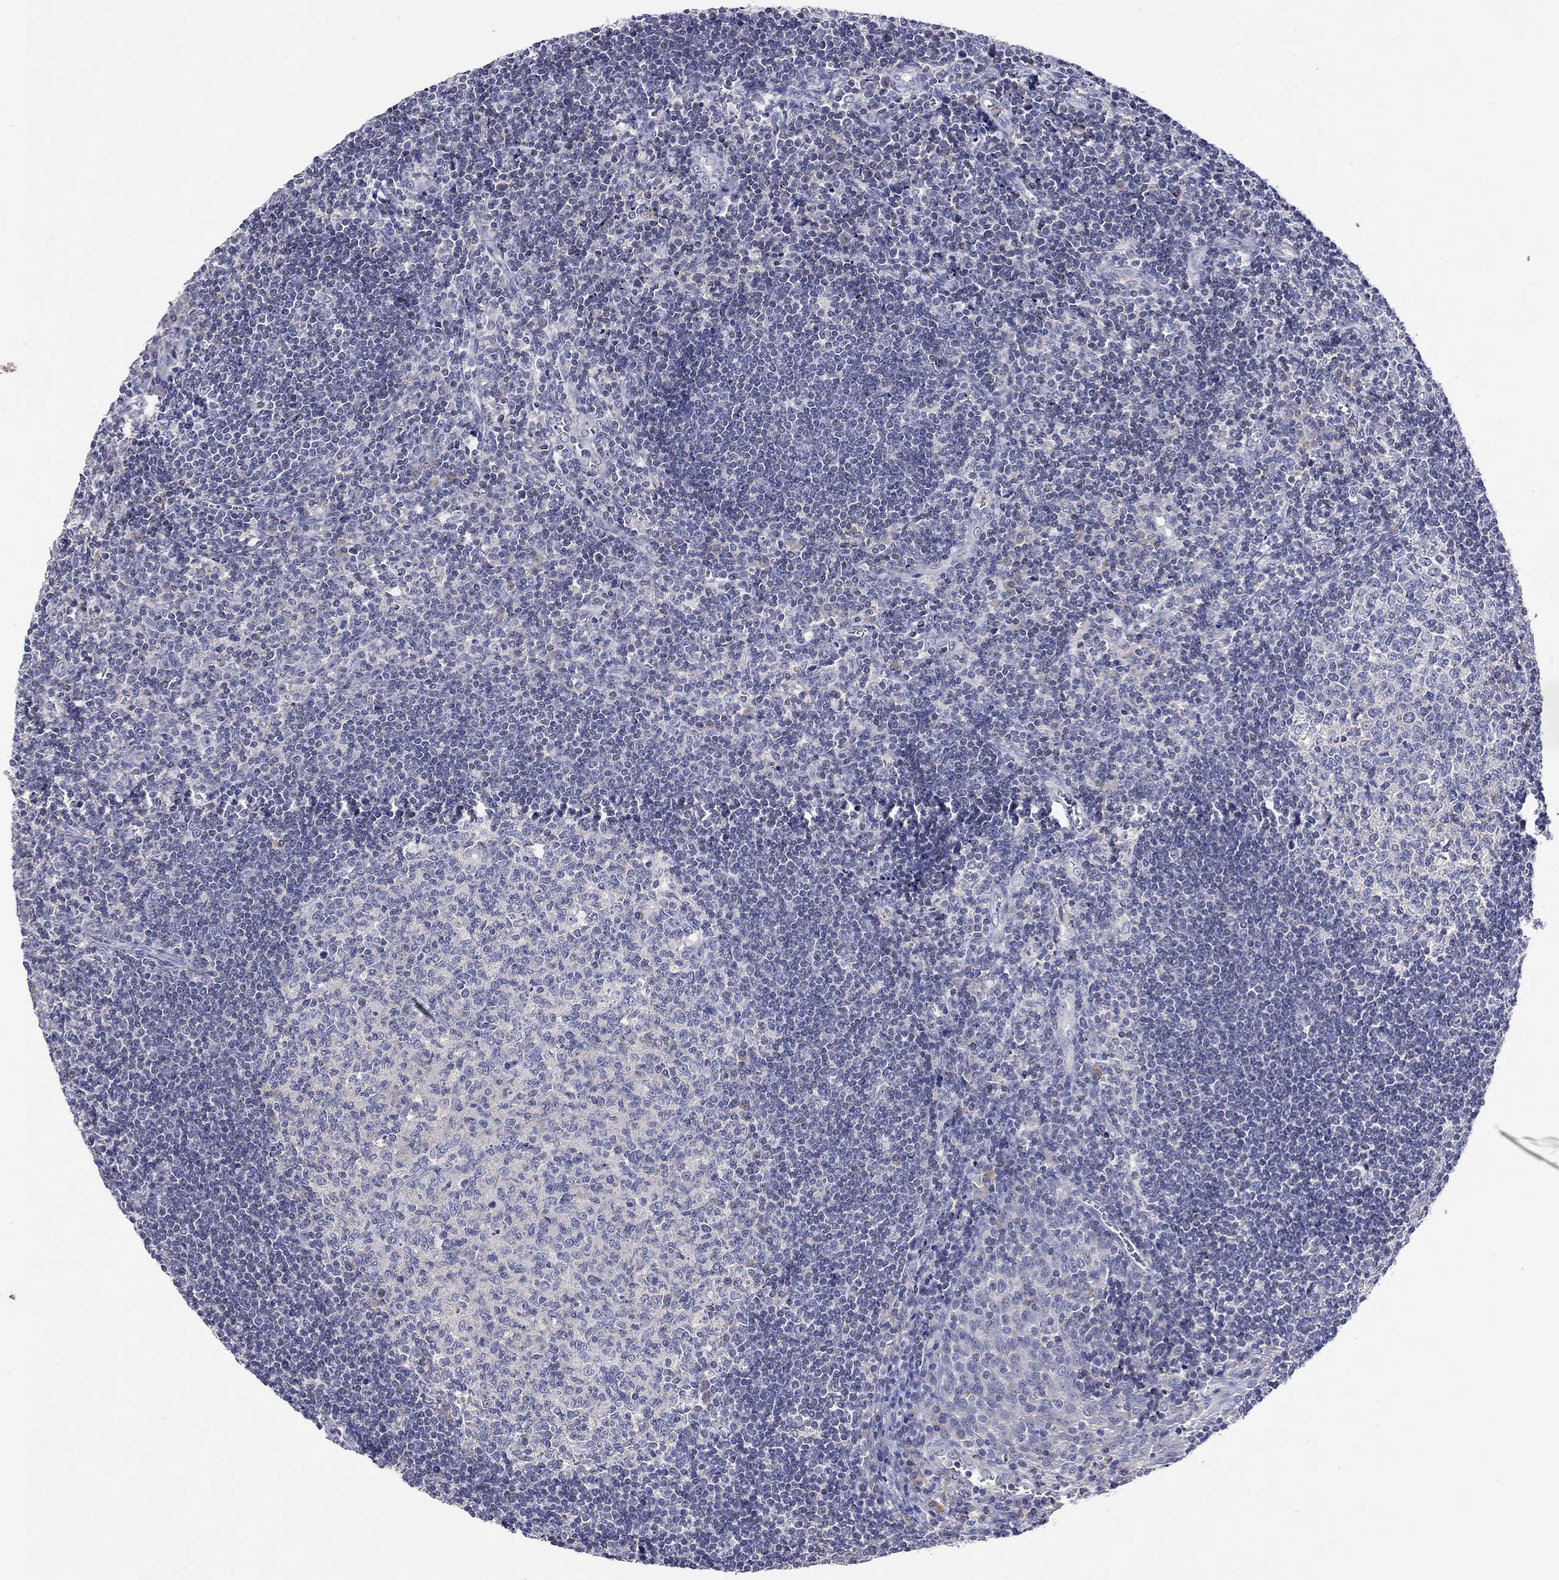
{"staining": {"intensity": "negative", "quantity": "none", "location": "none"}, "tissue": "tonsil", "cell_type": "Germinal center cells", "image_type": "normal", "snomed": [{"axis": "morphology", "description": "Normal tissue, NOS"}, {"axis": "topography", "description": "Tonsil"}], "caption": "A histopathology image of human tonsil is negative for staining in germinal center cells. (Brightfield microscopy of DAB (3,3'-diaminobenzidine) IHC at high magnification).", "gene": "LRFN4", "patient": {"sex": "male", "age": 33}}